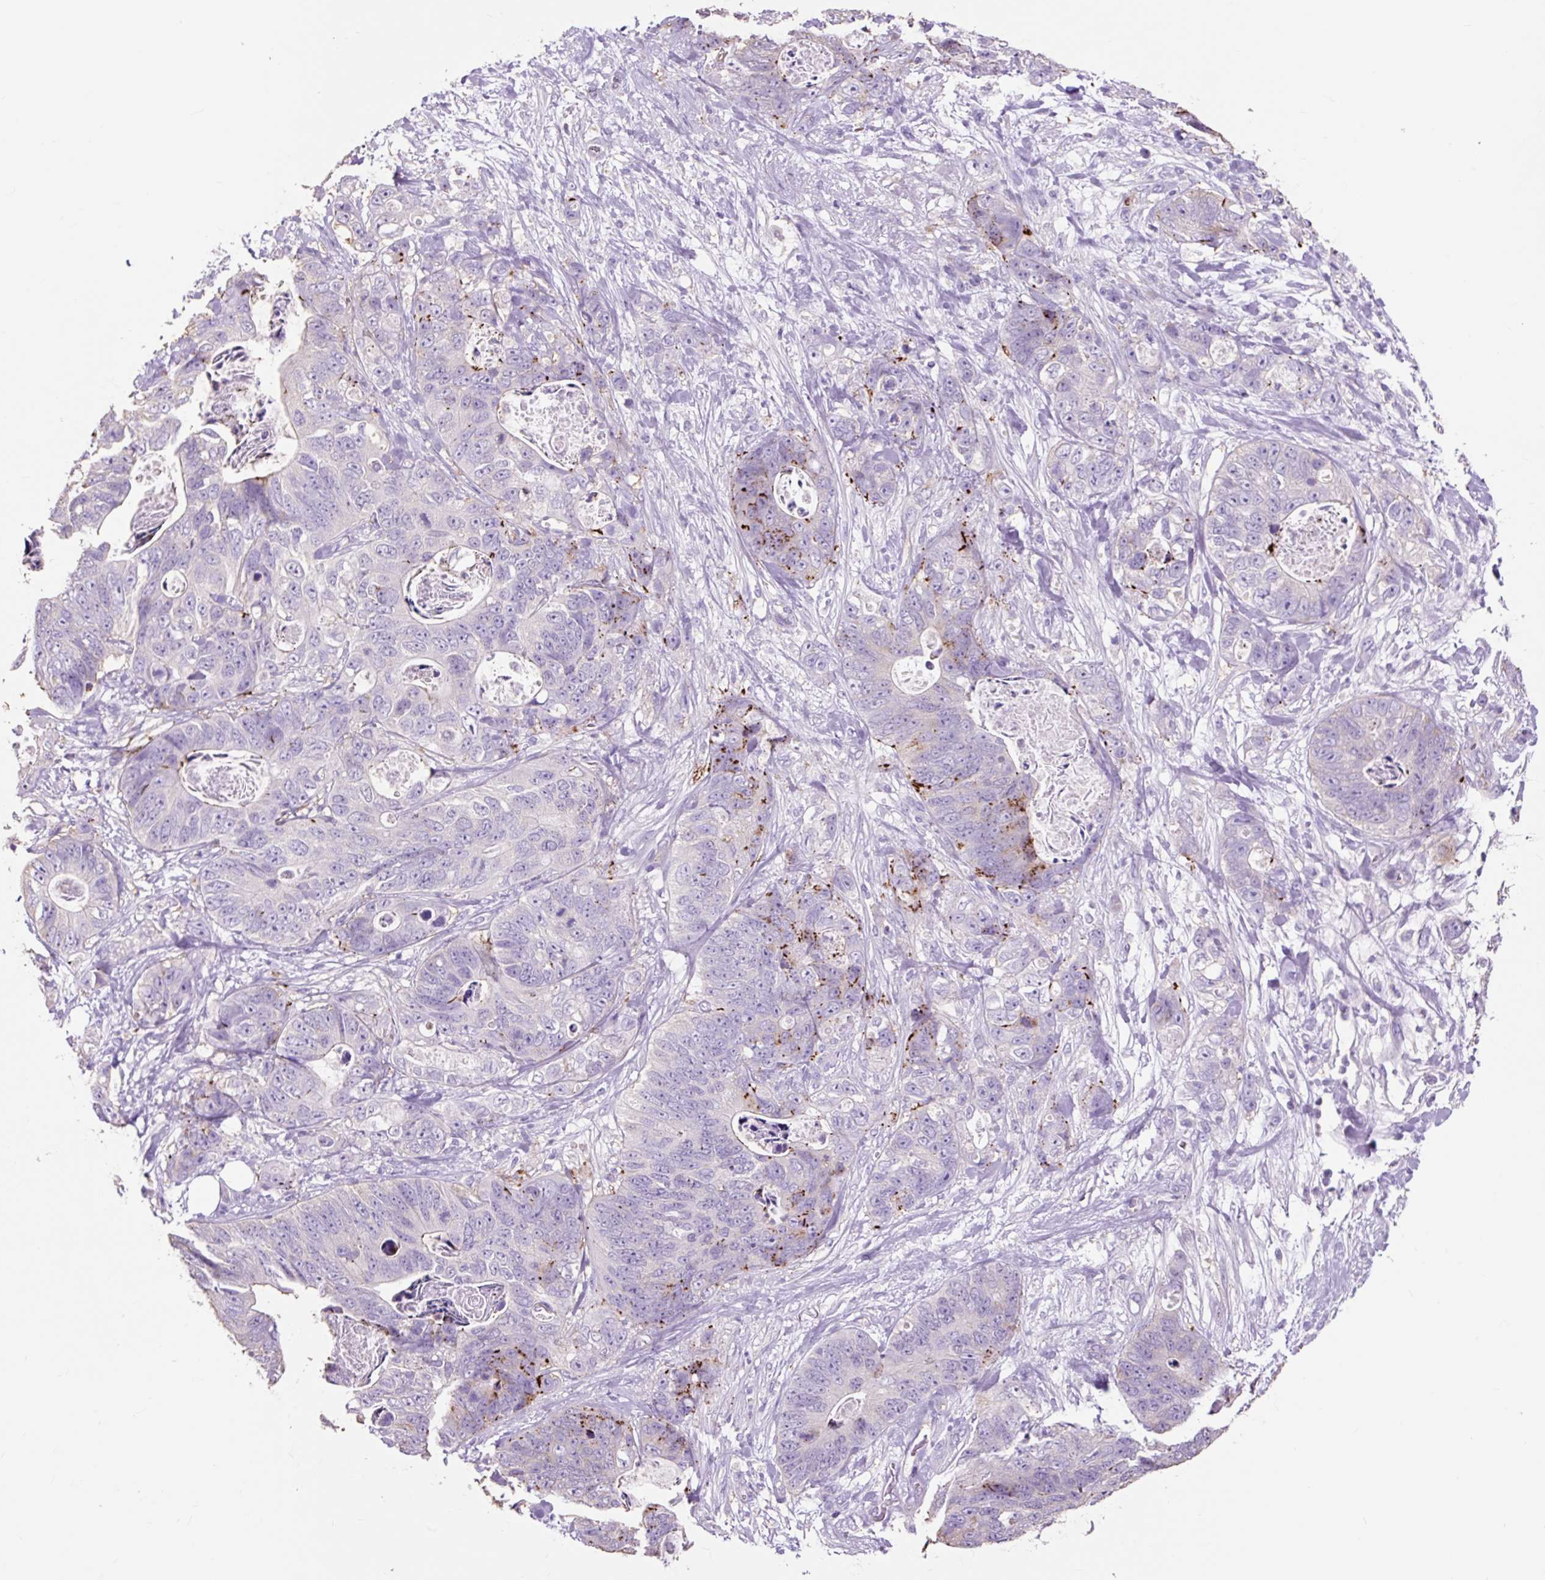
{"staining": {"intensity": "moderate", "quantity": "<25%", "location": "cytoplasmic/membranous"}, "tissue": "stomach cancer", "cell_type": "Tumor cells", "image_type": "cancer", "snomed": [{"axis": "morphology", "description": "Normal tissue, NOS"}, {"axis": "morphology", "description": "Adenocarcinoma, NOS"}, {"axis": "topography", "description": "Stomach"}], "caption": "Immunohistochemistry histopathology image of neoplastic tissue: human stomach cancer (adenocarcinoma) stained using immunohistochemistry reveals low levels of moderate protein expression localized specifically in the cytoplasmic/membranous of tumor cells, appearing as a cytoplasmic/membranous brown color.", "gene": "OR10A7", "patient": {"sex": "female", "age": 89}}